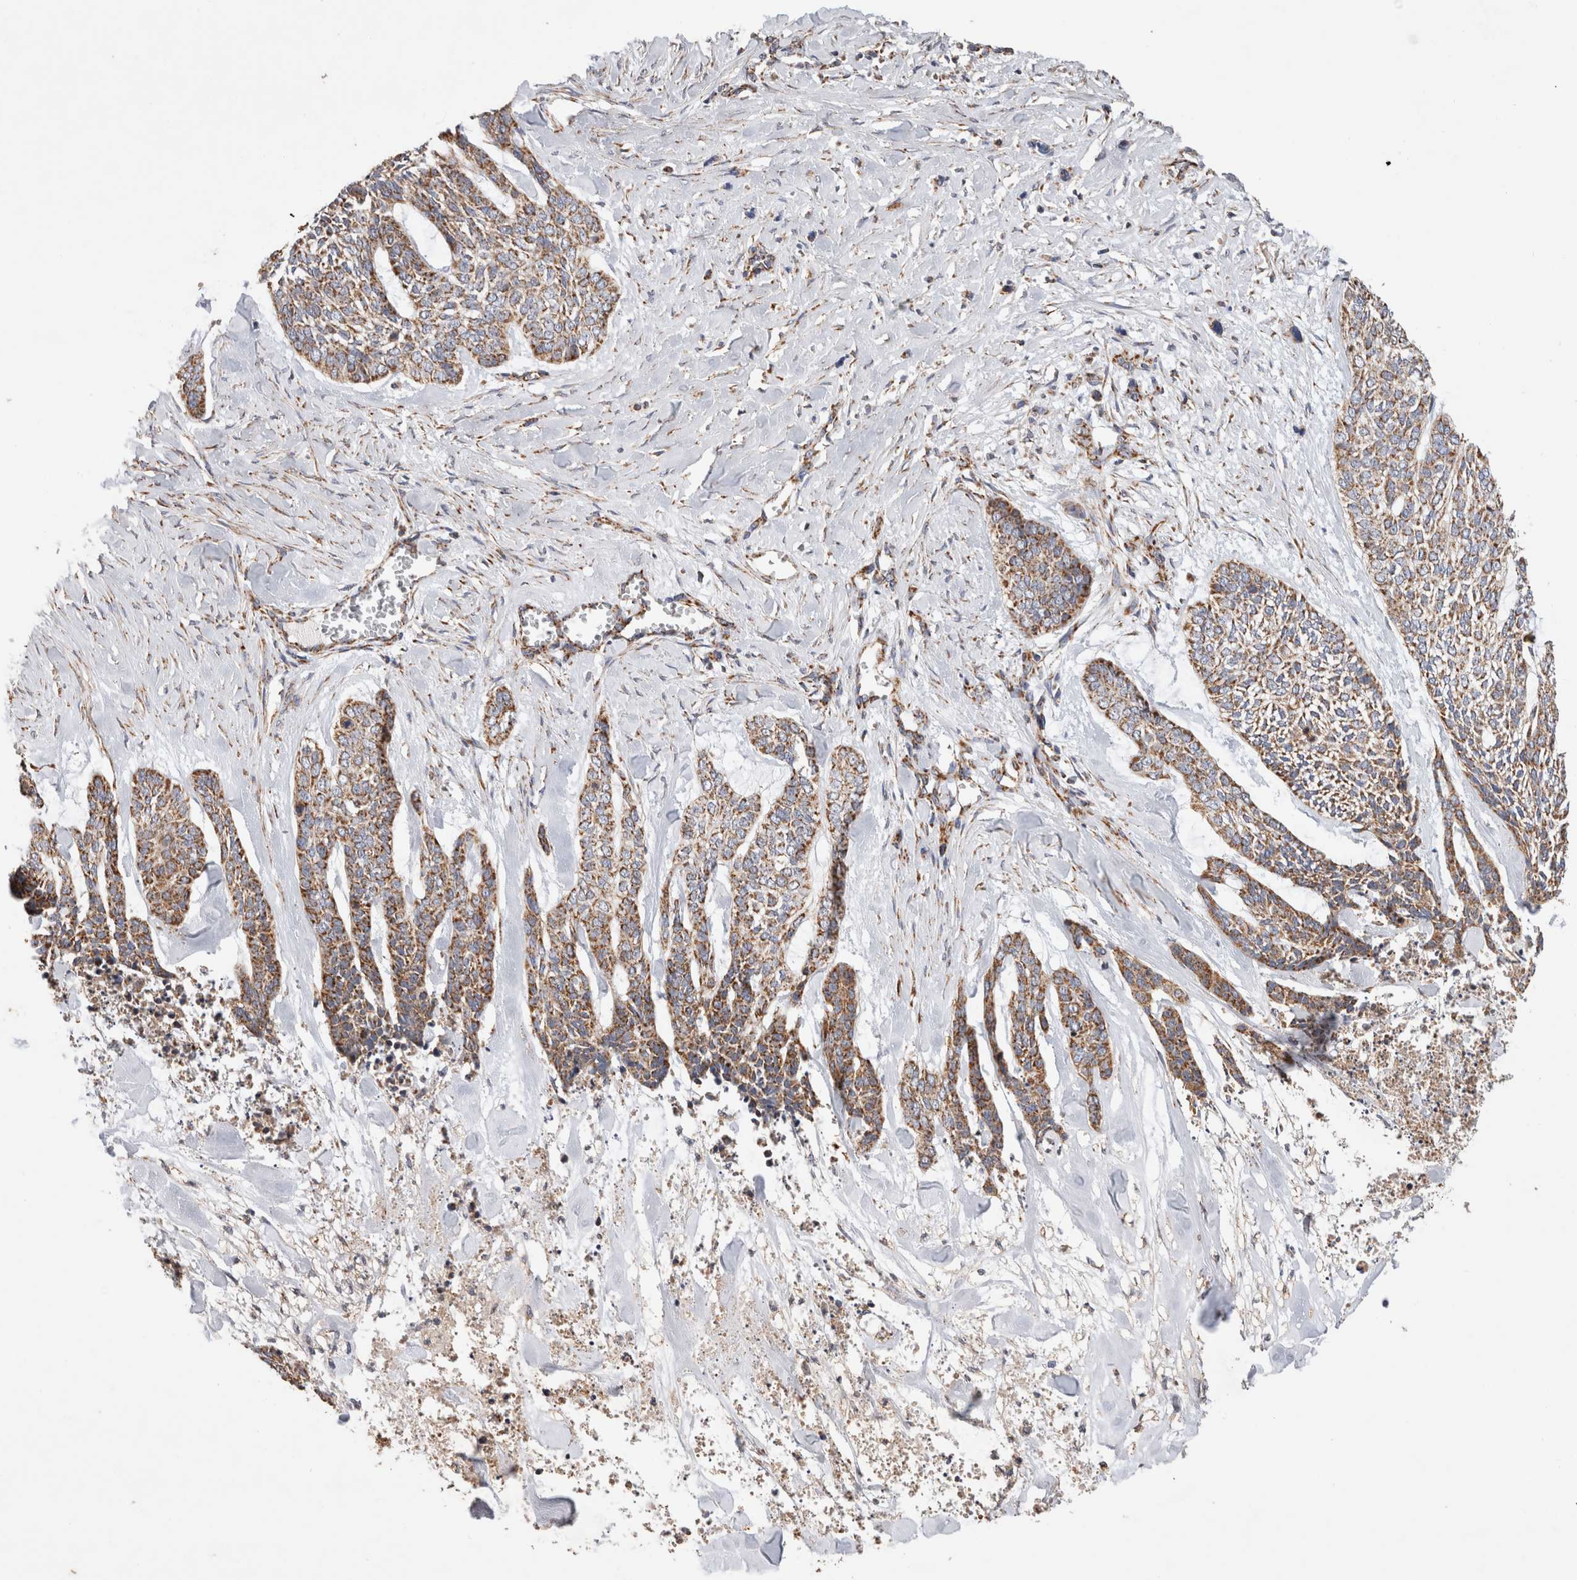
{"staining": {"intensity": "moderate", "quantity": ">75%", "location": "cytoplasmic/membranous"}, "tissue": "skin cancer", "cell_type": "Tumor cells", "image_type": "cancer", "snomed": [{"axis": "morphology", "description": "Basal cell carcinoma"}, {"axis": "topography", "description": "Skin"}], "caption": "Immunohistochemistry (IHC) of skin cancer (basal cell carcinoma) shows medium levels of moderate cytoplasmic/membranous positivity in about >75% of tumor cells.", "gene": "IARS2", "patient": {"sex": "female", "age": 64}}